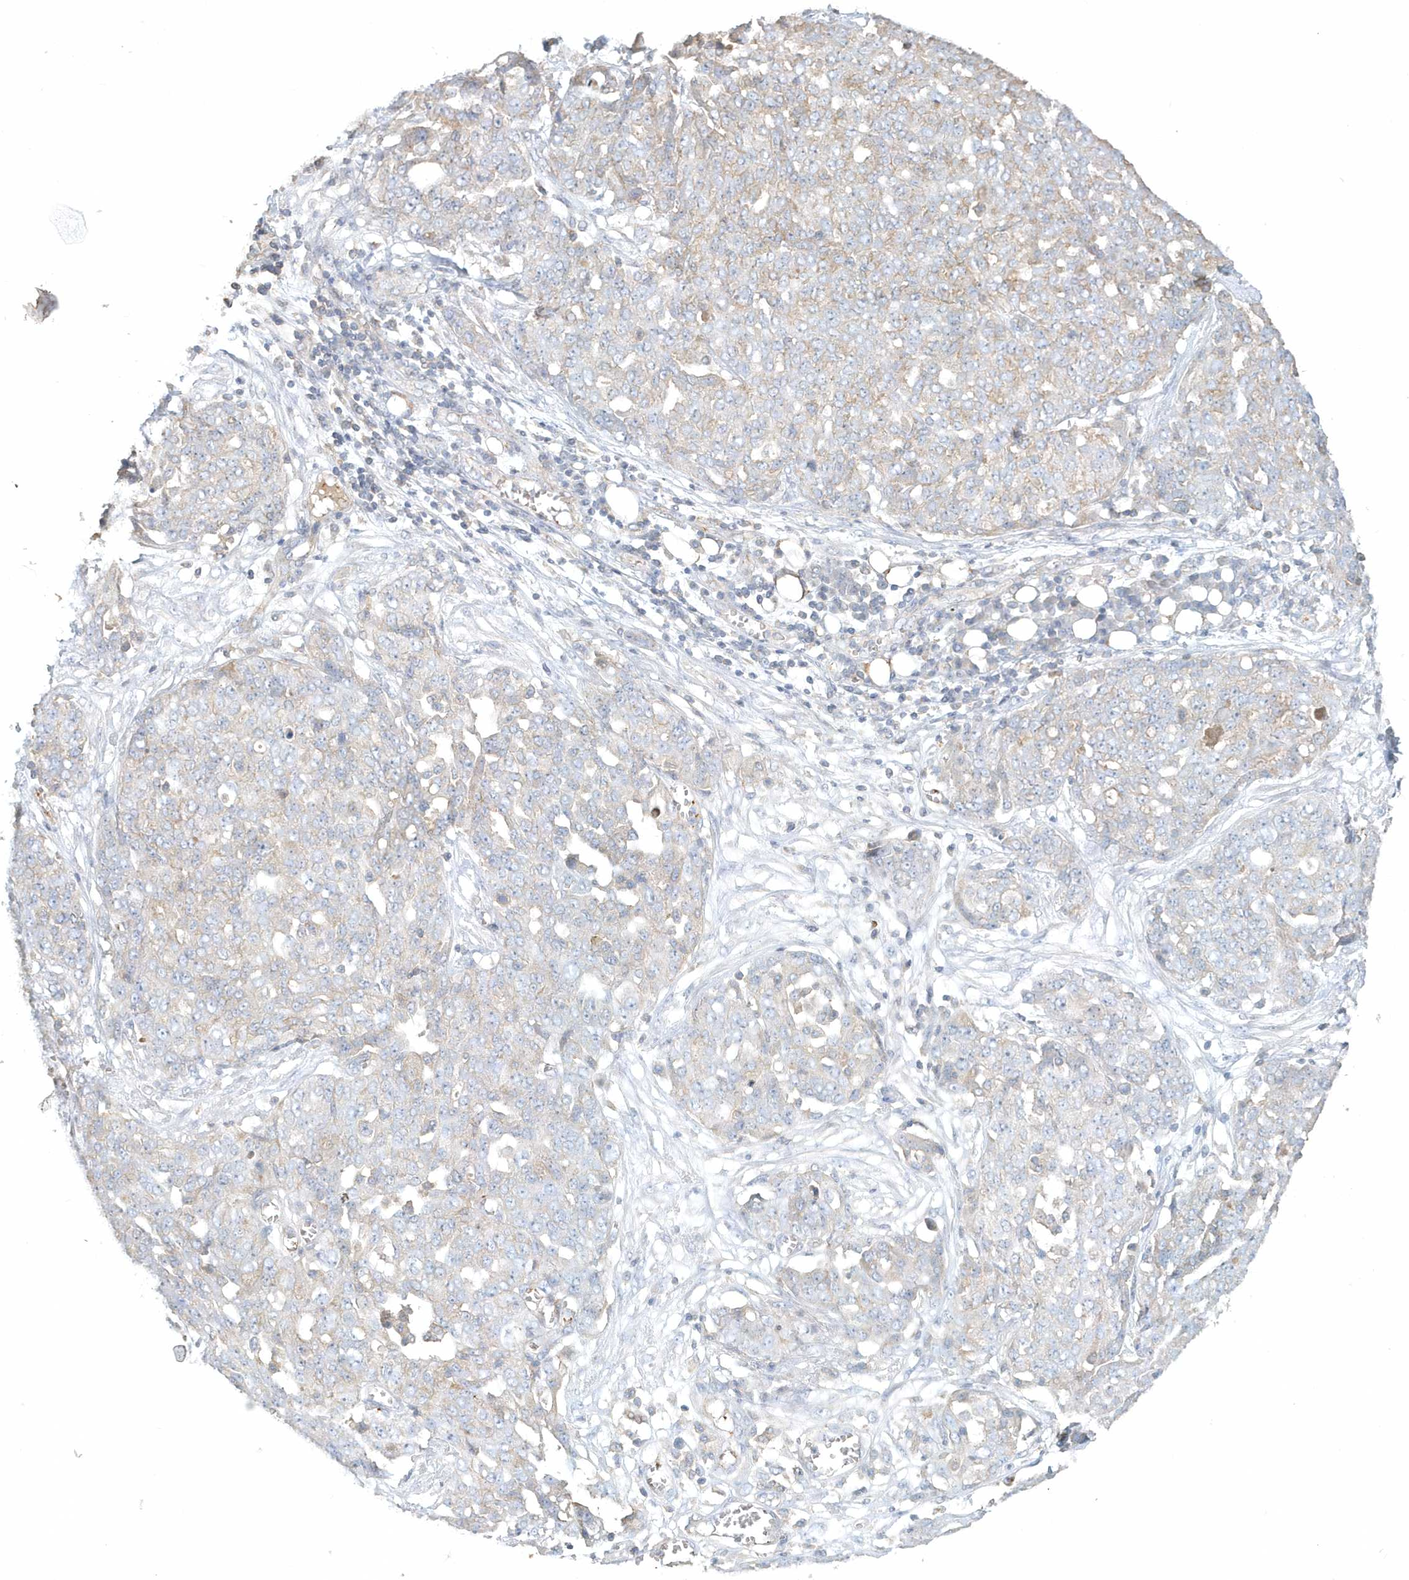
{"staining": {"intensity": "negative", "quantity": "none", "location": "none"}, "tissue": "ovarian cancer", "cell_type": "Tumor cells", "image_type": "cancer", "snomed": [{"axis": "morphology", "description": "Cystadenocarcinoma, serous, NOS"}, {"axis": "topography", "description": "Soft tissue"}, {"axis": "topography", "description": "Ovary"}], "caption": "DAB (3,3'-diaminobenzidine) immunohistochemical staining of ovarian cancer demonstrates no significant staining in tumor cells. The staining is performed using DAB brown chromogen with nuclei counter-stained in using hematoxylin.", "gene": "MMRN1", "patient": {"sex": "female", "age": 57}}